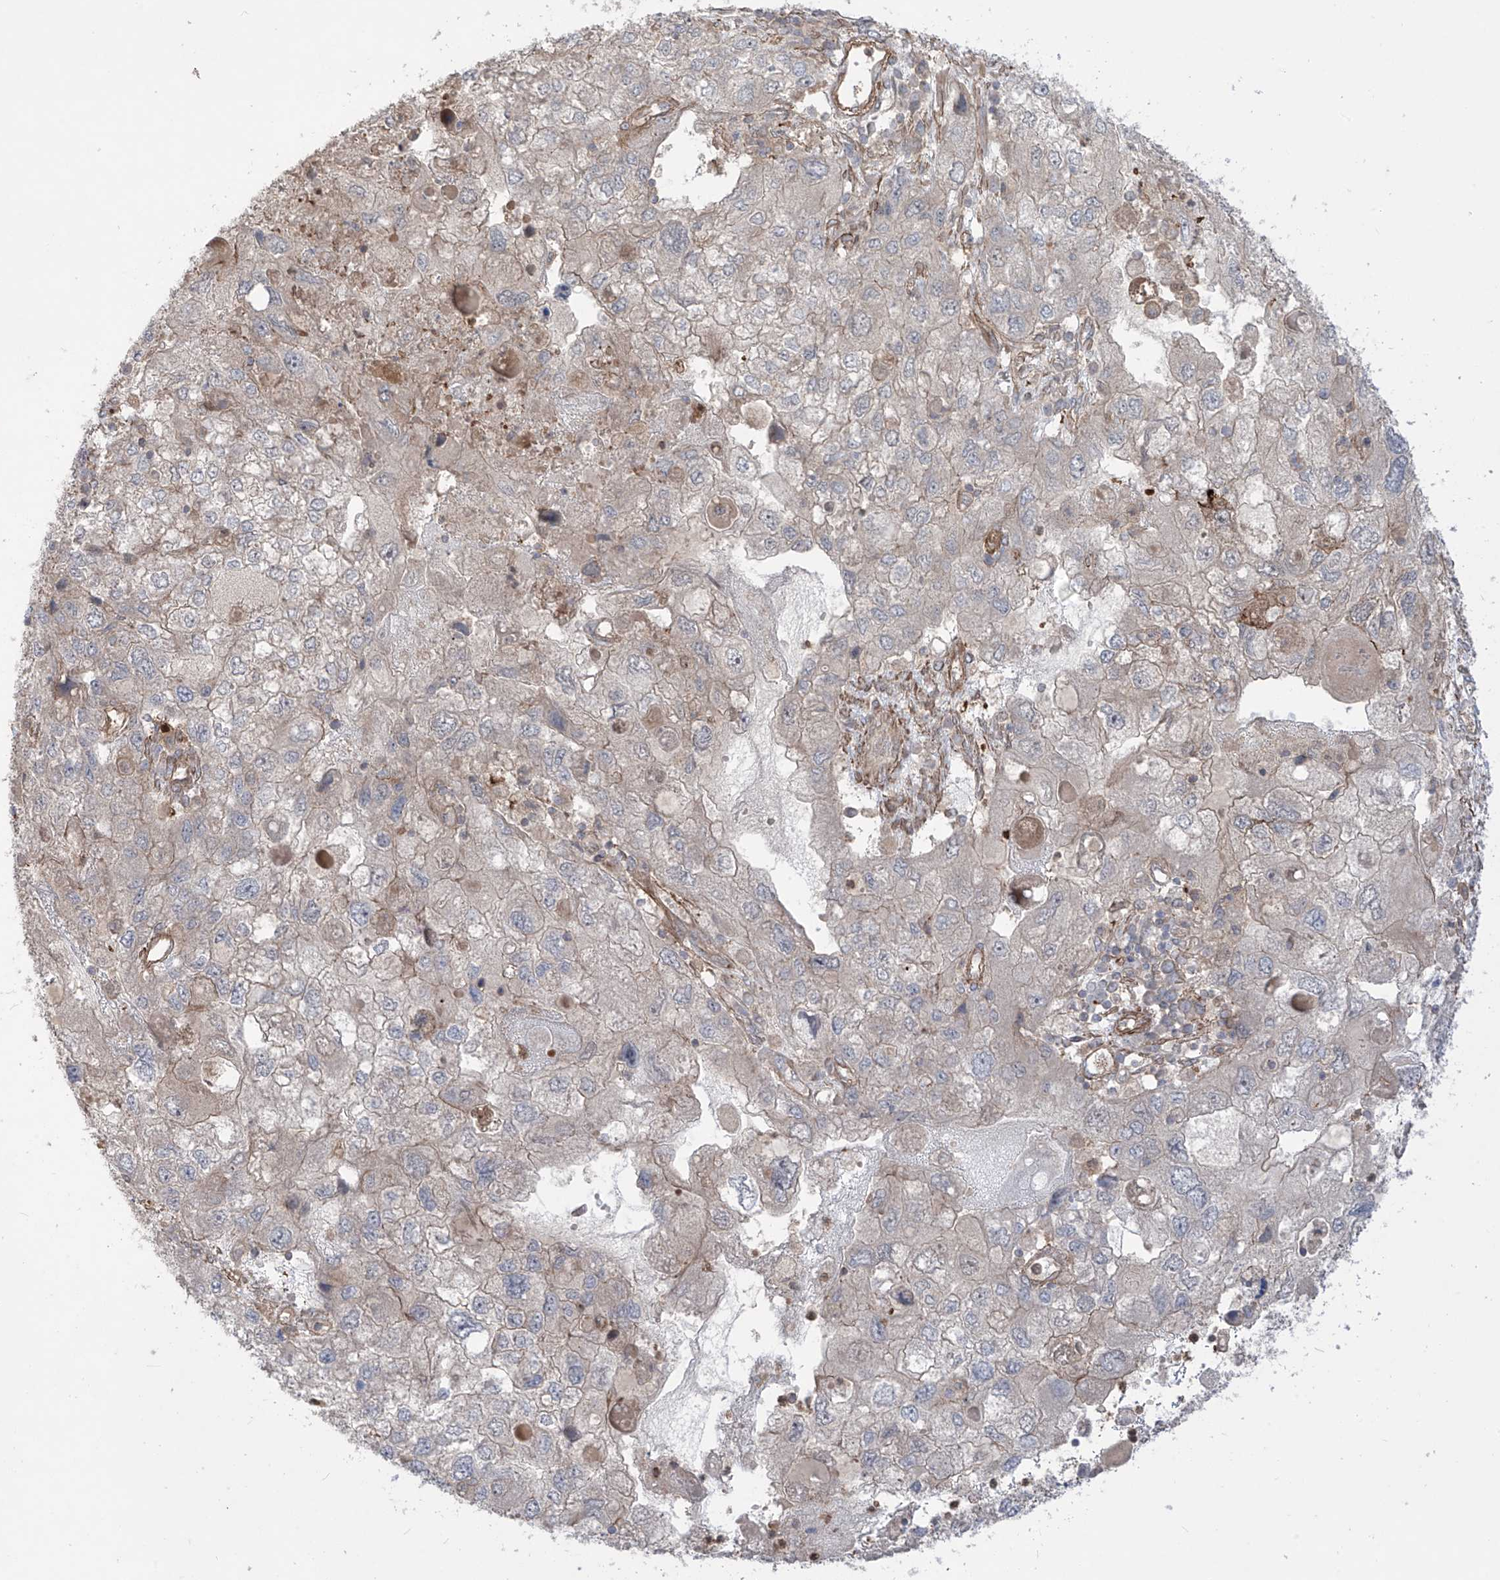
{"staining": {"intensity": "weak", "quantity": "<25%", "location": "cytoplasmic/membranous"}, "tissue": "endometrial cancer", "cell_type": "Tumor cells", "image_type": "cancer", "snomed": [{"axis": "morphology", "description": "Adenocarcinoma, NOS"}, {"axis": "topography", "description": "Endometrium"}], "caption": "High magnification brightfield microscopy of adenocarcinoma (endometrial) stained with DAB (brown) and counterstained with hematoxylin (blue): tumor cells show no significant positivity. The staining was performed using DAB (3,3'-diaminobenzidine) to visualize the protein expression in brown, while the nuclei were stained in blue with hematoxylin (Magnification: 20x).", "gene": "TRMU", "patient": {"sex": "female", "age": 49}}